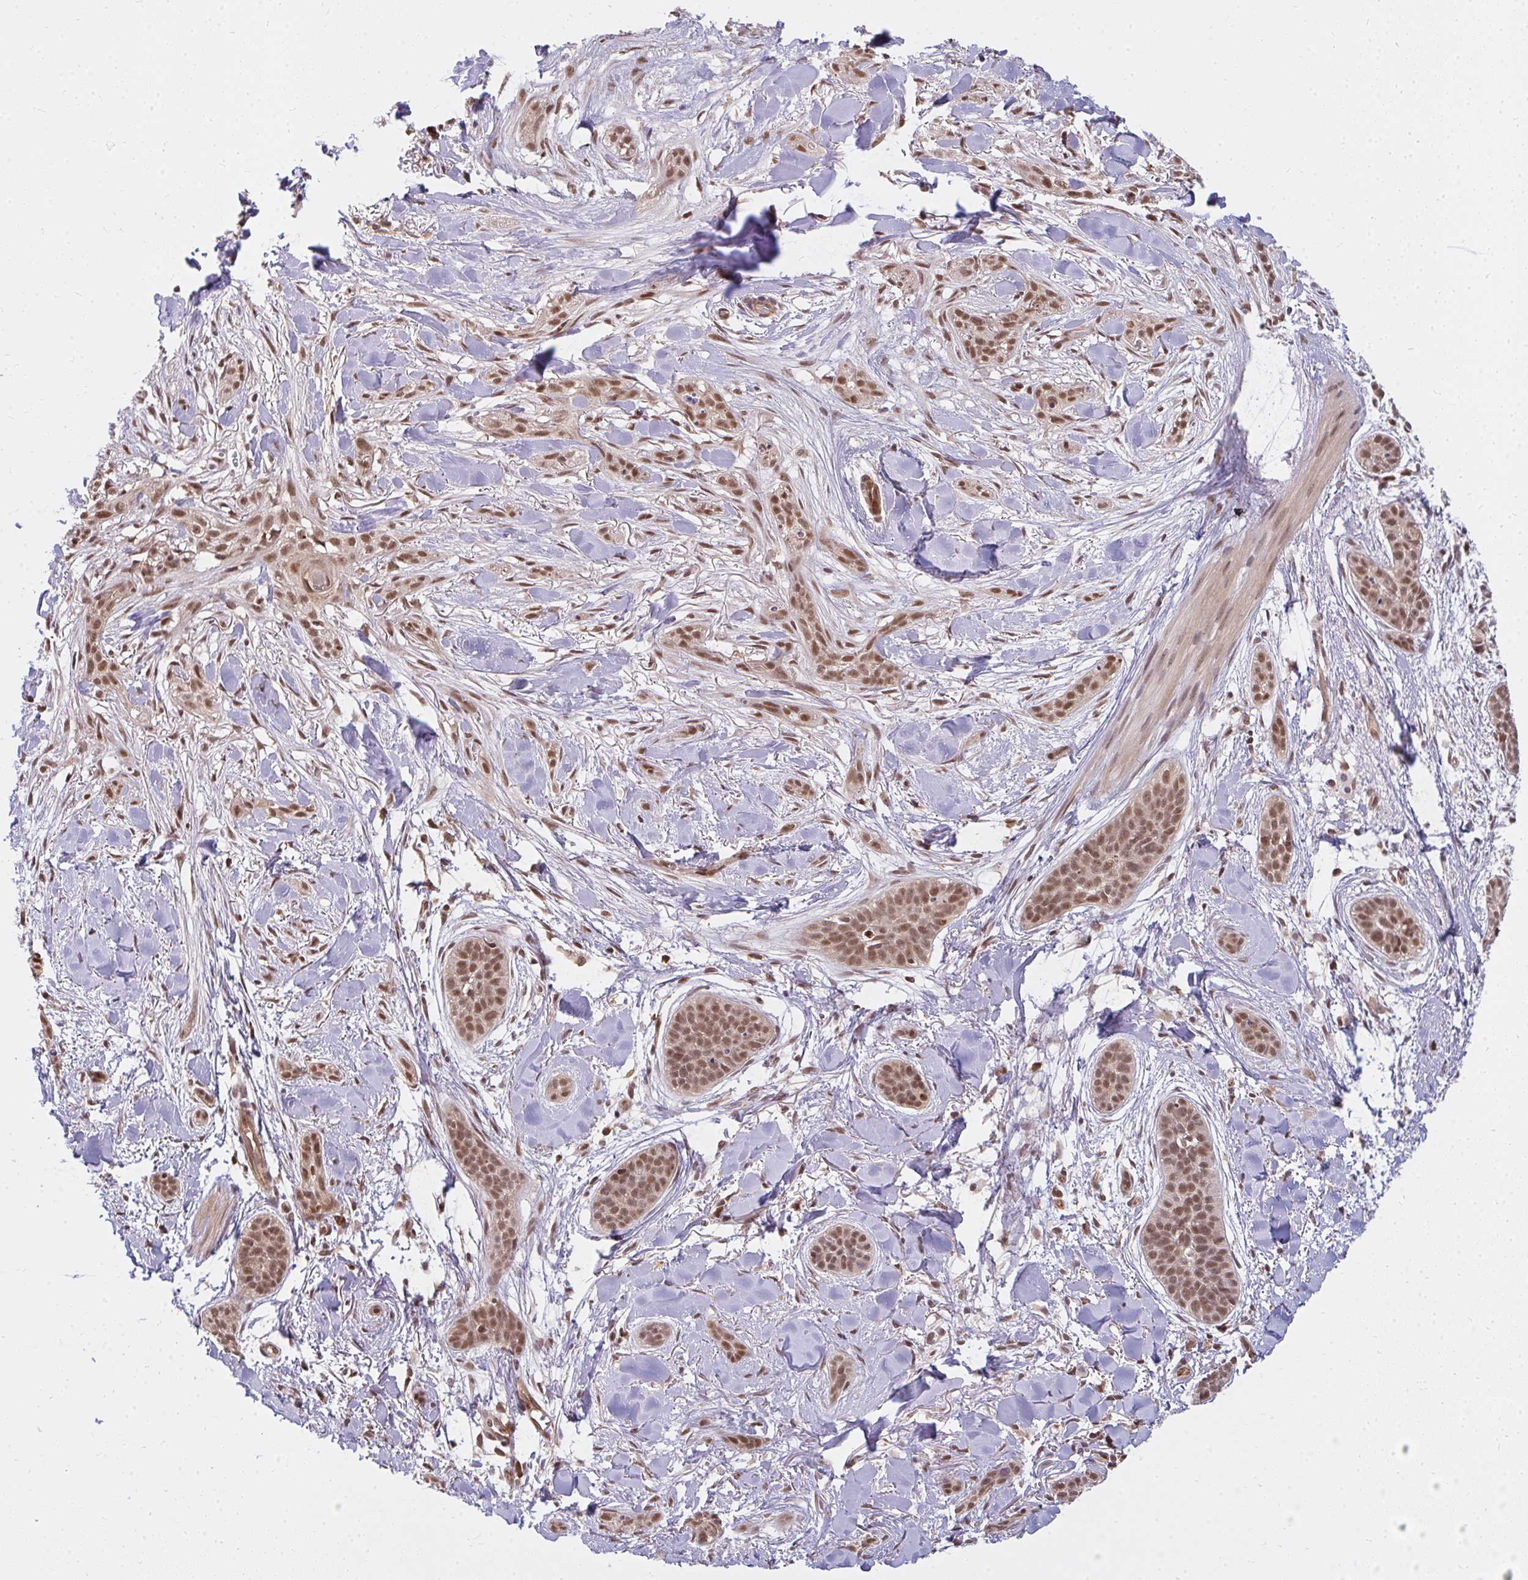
{"staining": {"intensity": "moderate", "quantity": ">75%", "location": "nuclear"}, "tissue": "skin cancer", "cell_type": "Tumor cells", "image_type": "cancer", "snomed": [{"axis": "morphology", "description": "Basal cell carcinoma"}, {"axis": "topography", "description": "Skin"}], "caption": "Skin cancer (basal cell carcinoma) stained with a protein marker demonstrates moderate staining in tumor cells.", "gene": "GTF3C6", "patient": {"sex": "male", "age": 52}}